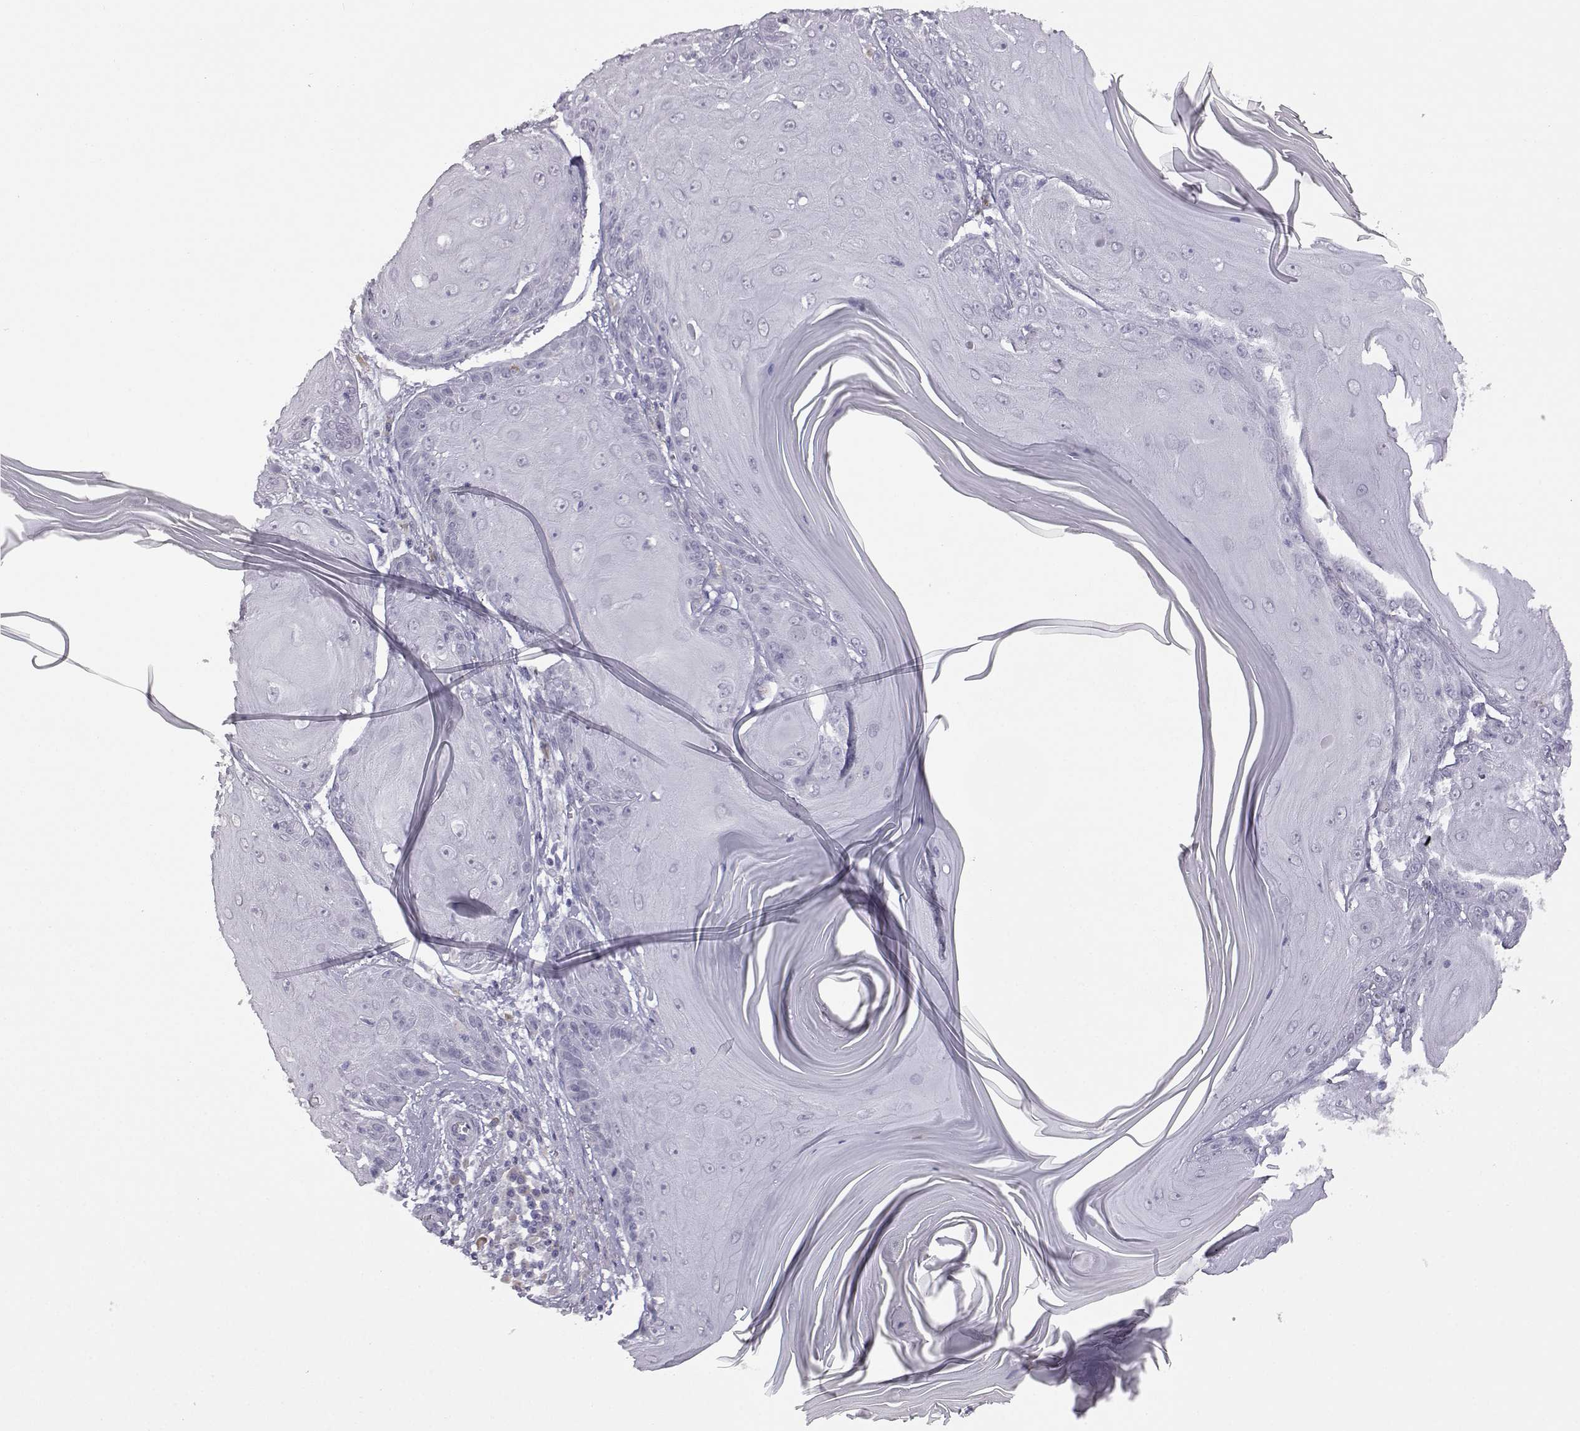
{"staining": {"intensity": "negative", "quantity": "none", "location": "none"}, "tissue": "skin cancer", "cell_type": "Tumor cells", "image_type": "cancer", "snomed": [{"axis": "morphology", "description": "Squamous cell carcinoma, NOS"}, {"axis": "topography", "description": "Skin"}, {"axis": "topography", "description": "Vulva"}], "caption": "A high-resolution photomicrograph shows immunohistochemistry staining of skin squamous cell carcinoma, which reveals no significant expression in tumor cells.", "gene": "VGF", "patient": {"sex": "female", "age": 85}}